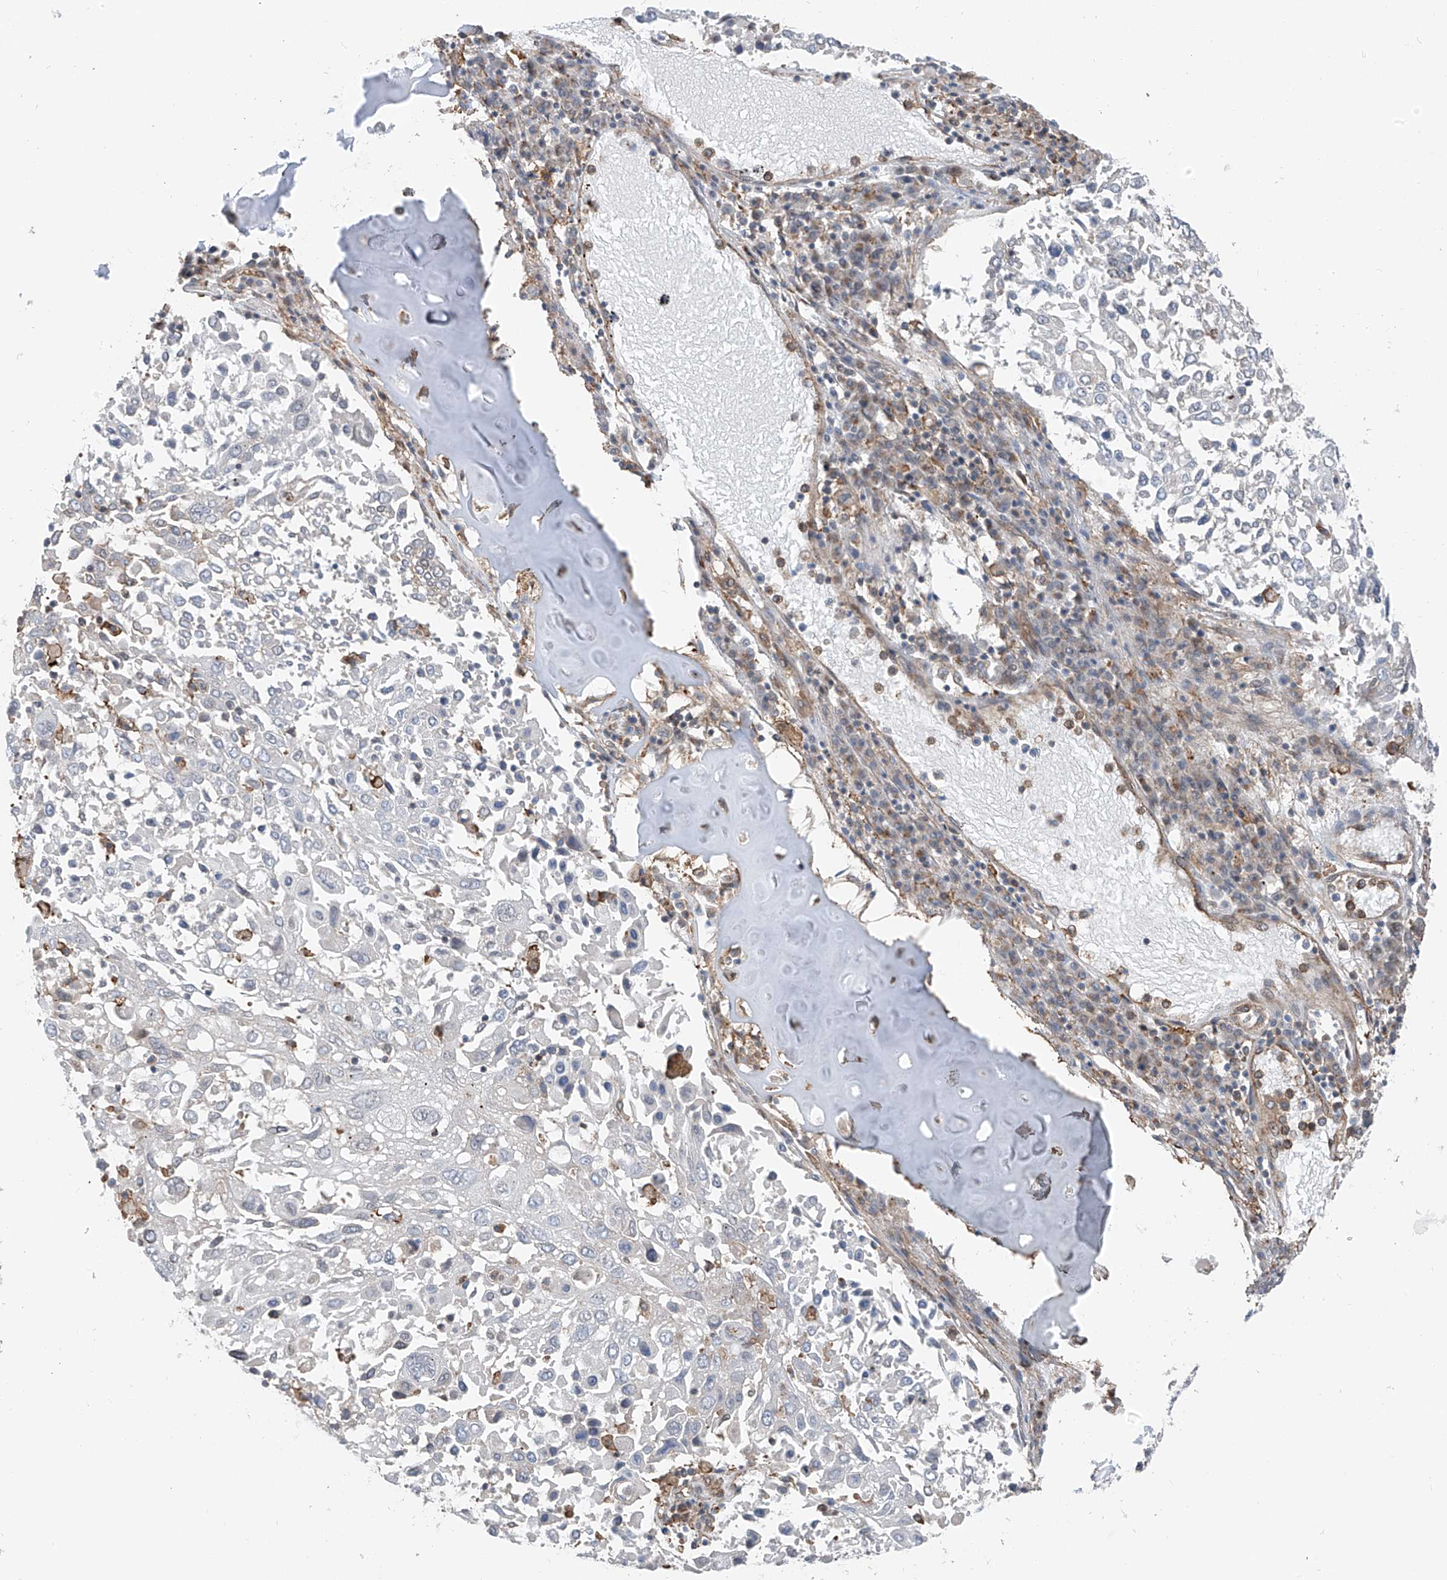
{"staining": {"intensity": "negative", "quantity": "none", "location": "none"}, "tissue": "lung cancer", "cell_type": "Tumor cells", "image_type": "cancer", "snomed": [{"axis": "morphology", "description": "Squamous cell carcinoma, NOS"}, {"axis": "topography", "description": "Lung"}], "caption": "Protein analysis of lung cancer (squamous cell carcinoma) shows no significant staining in tumor cells. Nuclei are stained in blue.", "gene": "ZNF189", "patient": {"sex": "male", "age": 65}}